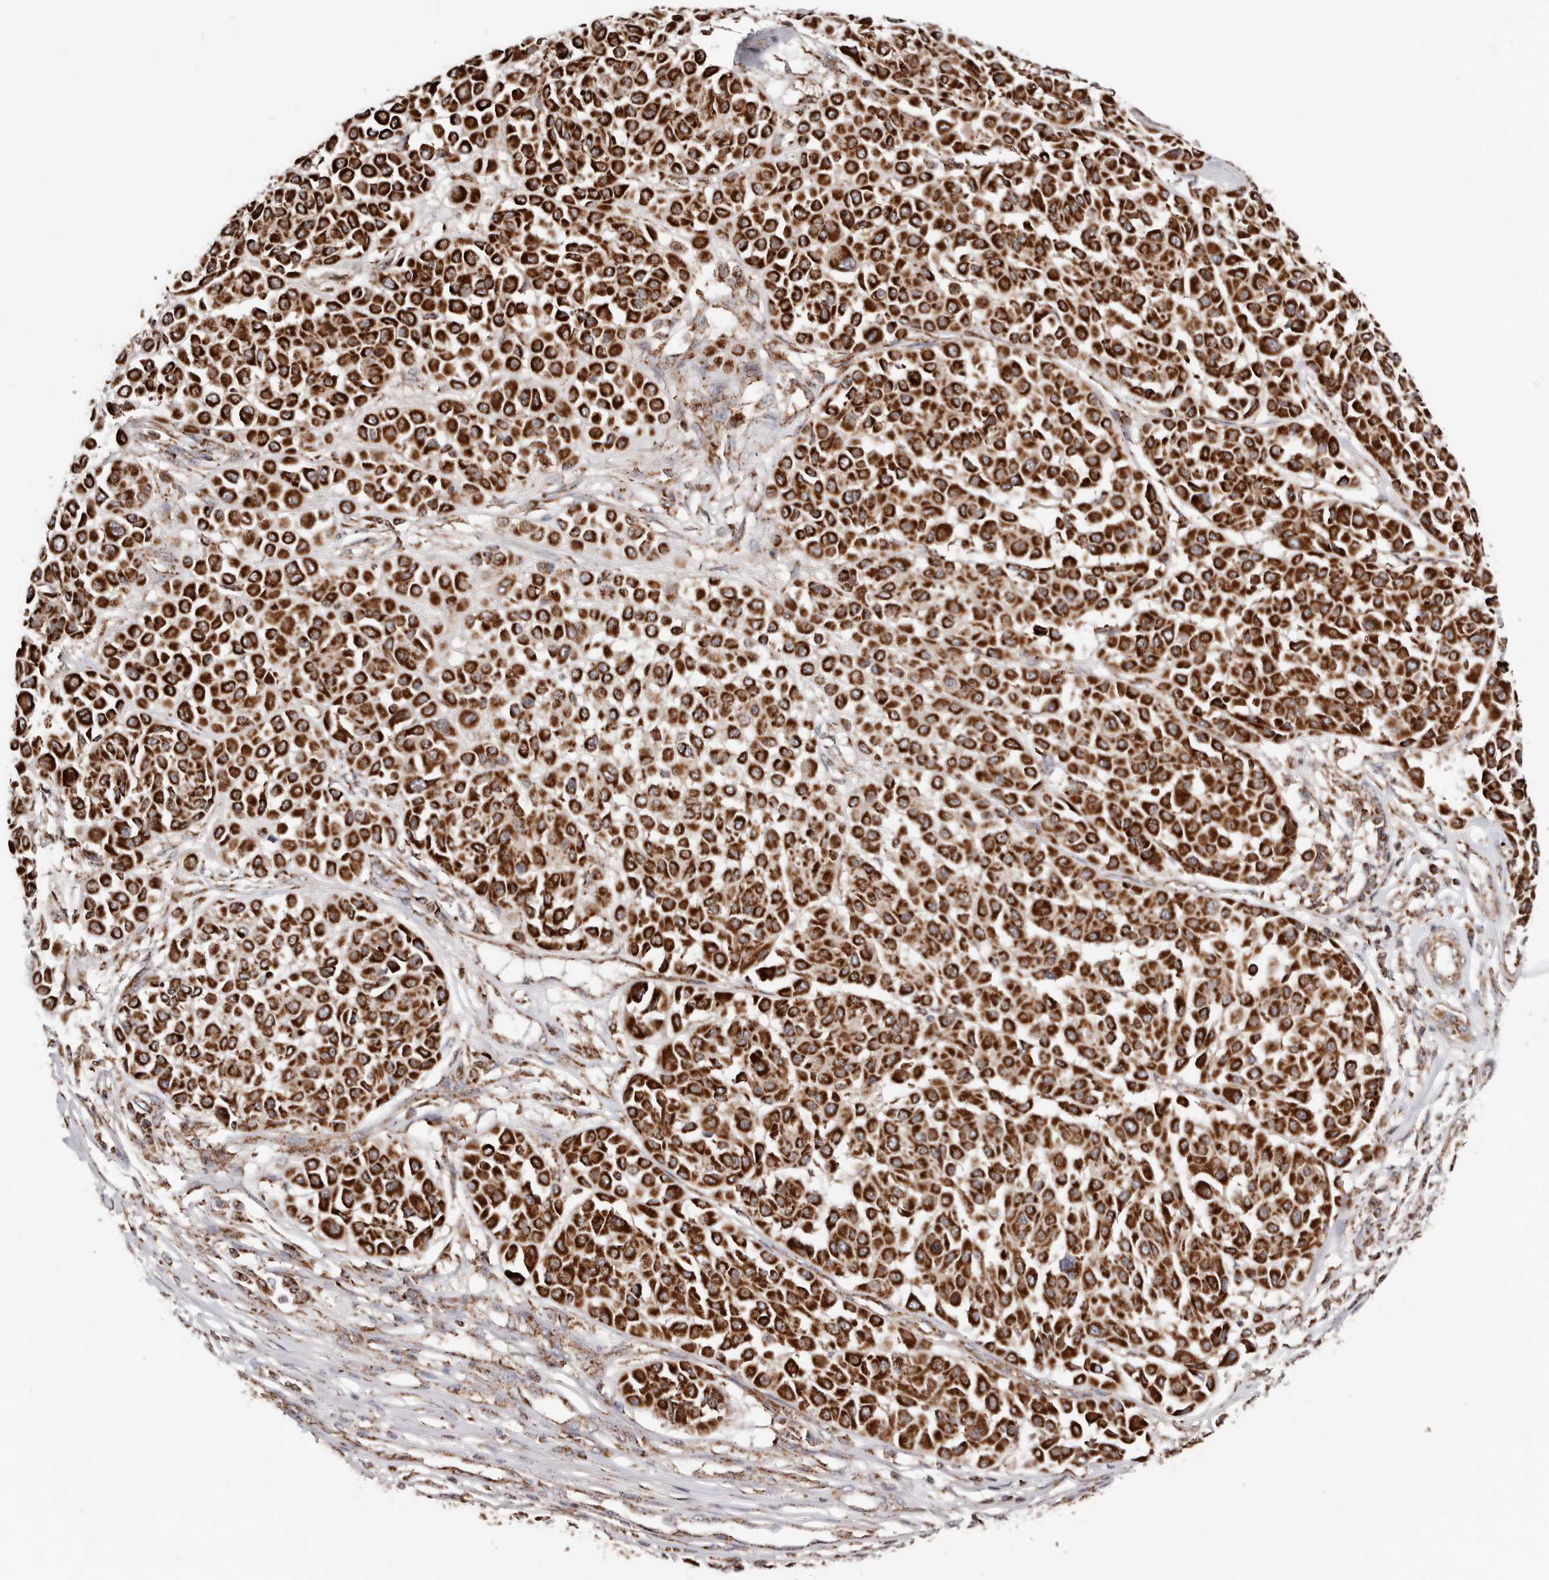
{"staining": {"intensity": "strong", "quantity": ">75%", "location": "cytoplasmic/membranous"}, "tissue": "melanoma", "cell_type": "Tumor cells", "image_type": "cancer", "snomed": [{"axis": "morphology", "description": "Malignant melanoma, Metastatic site"}, {"axis": "topography", "description": "Soft tissue"}], "caption": "Immunohistochemical staining of malignant melanoma (metastatic site) shows strong cytoplasmic/membranous protein expression in approximately >75% of tumor cells.", "gene": "PRKACB", "patient": {"sex": "male", "age": 41}}